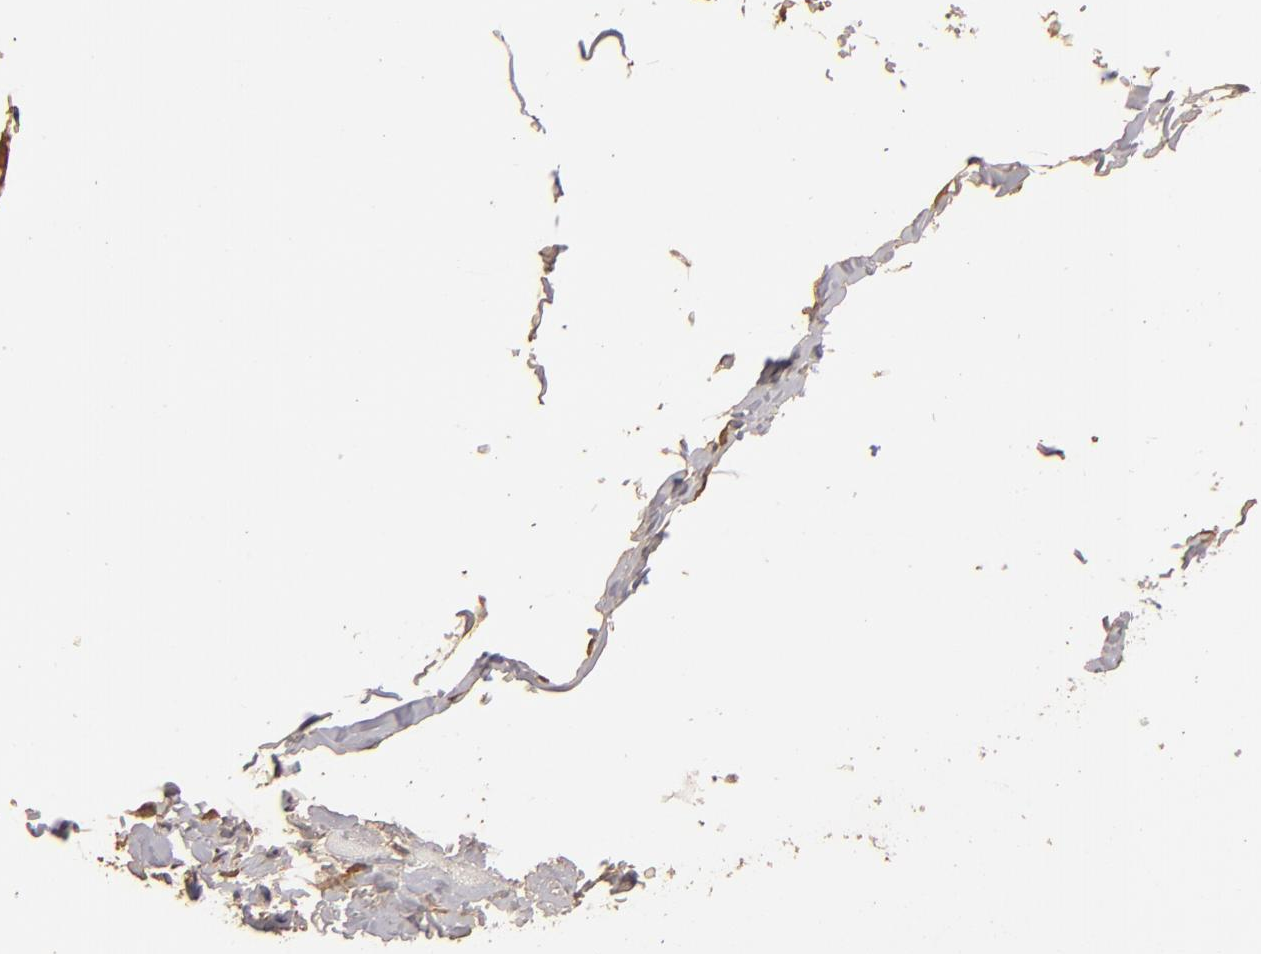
{"staining": {"intensity": "weak", "quantity": "<25%", "location": "cytoplasmic/membranous"}, "tissue": "skeletal muscle", "cell_type": "Myocytes", "image_type": "normal", "snomed": [{"axis": "morphology", "description": "Normal tissue, NOS"}, {"axis": "topography", "description": "Skeletal muscle"}], "caption": "The immunohistochemistry image has no significant expression in myocytes of skeletal muscle. (IHC, brightfield microscopy, high magnification).", "gene": "DFFA", "patient": {"sex": "male", "age": 62}}